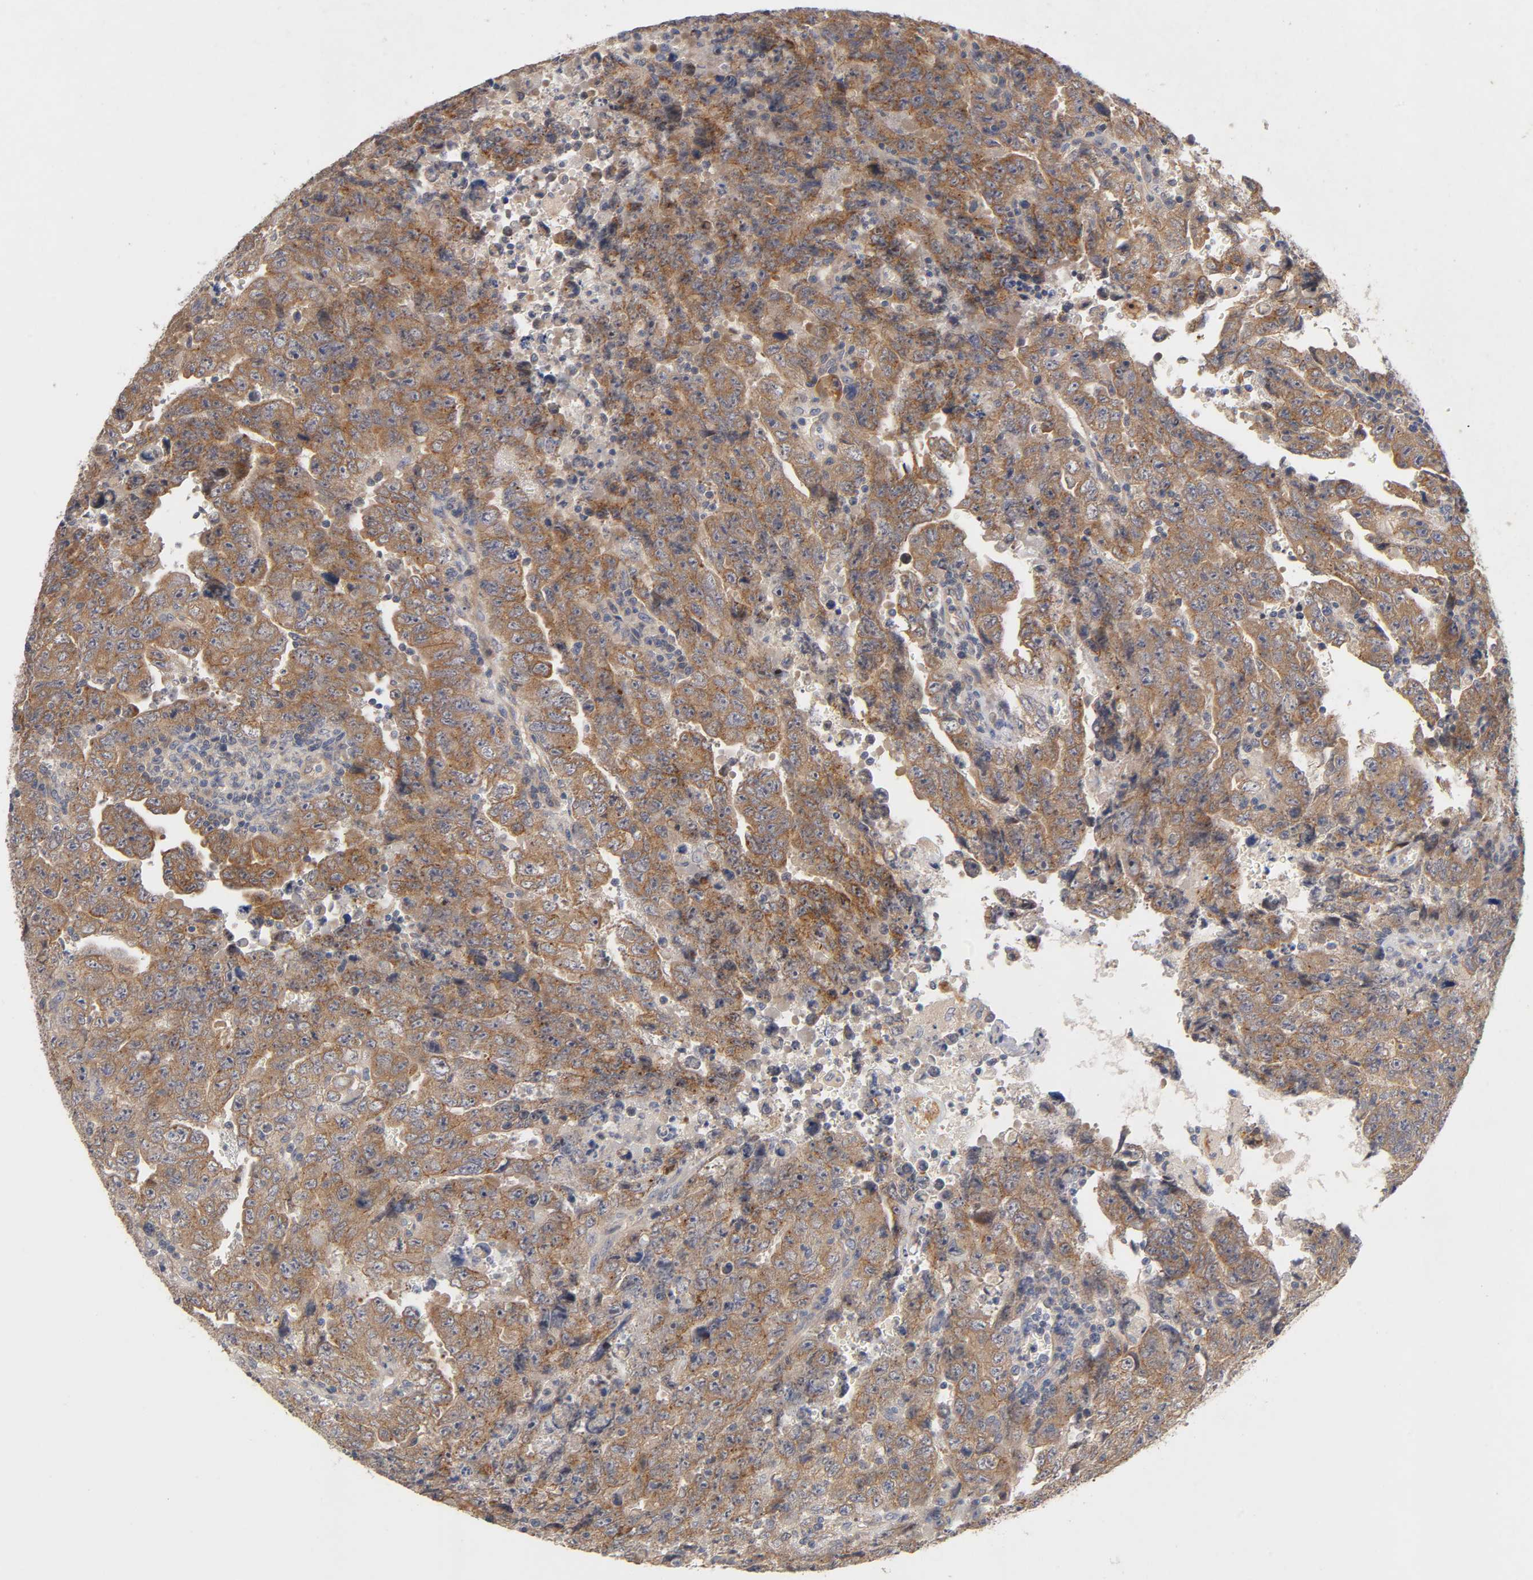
{"staining": {"intensity": "moderate", "quantity": ">75%", "location": "cytoplasmic/membranous"}, "tissue": "testis cancer", "cell_type": "Tumor cells", "image_type": "cancer", "snomed": [{"axis": "morphology", "description": "Carcinoma, Embryonal, NOS"}, {"axis": "topography", "description": "Testis"}], "caption": "A histopathology image of testis embryonal carcinoma stained for a protein reveals moderate cytoplasmic/membranous brown staining in tumor cells.", "gene": "PDZD11", "patient": {"sex": "male", "age": 28}}